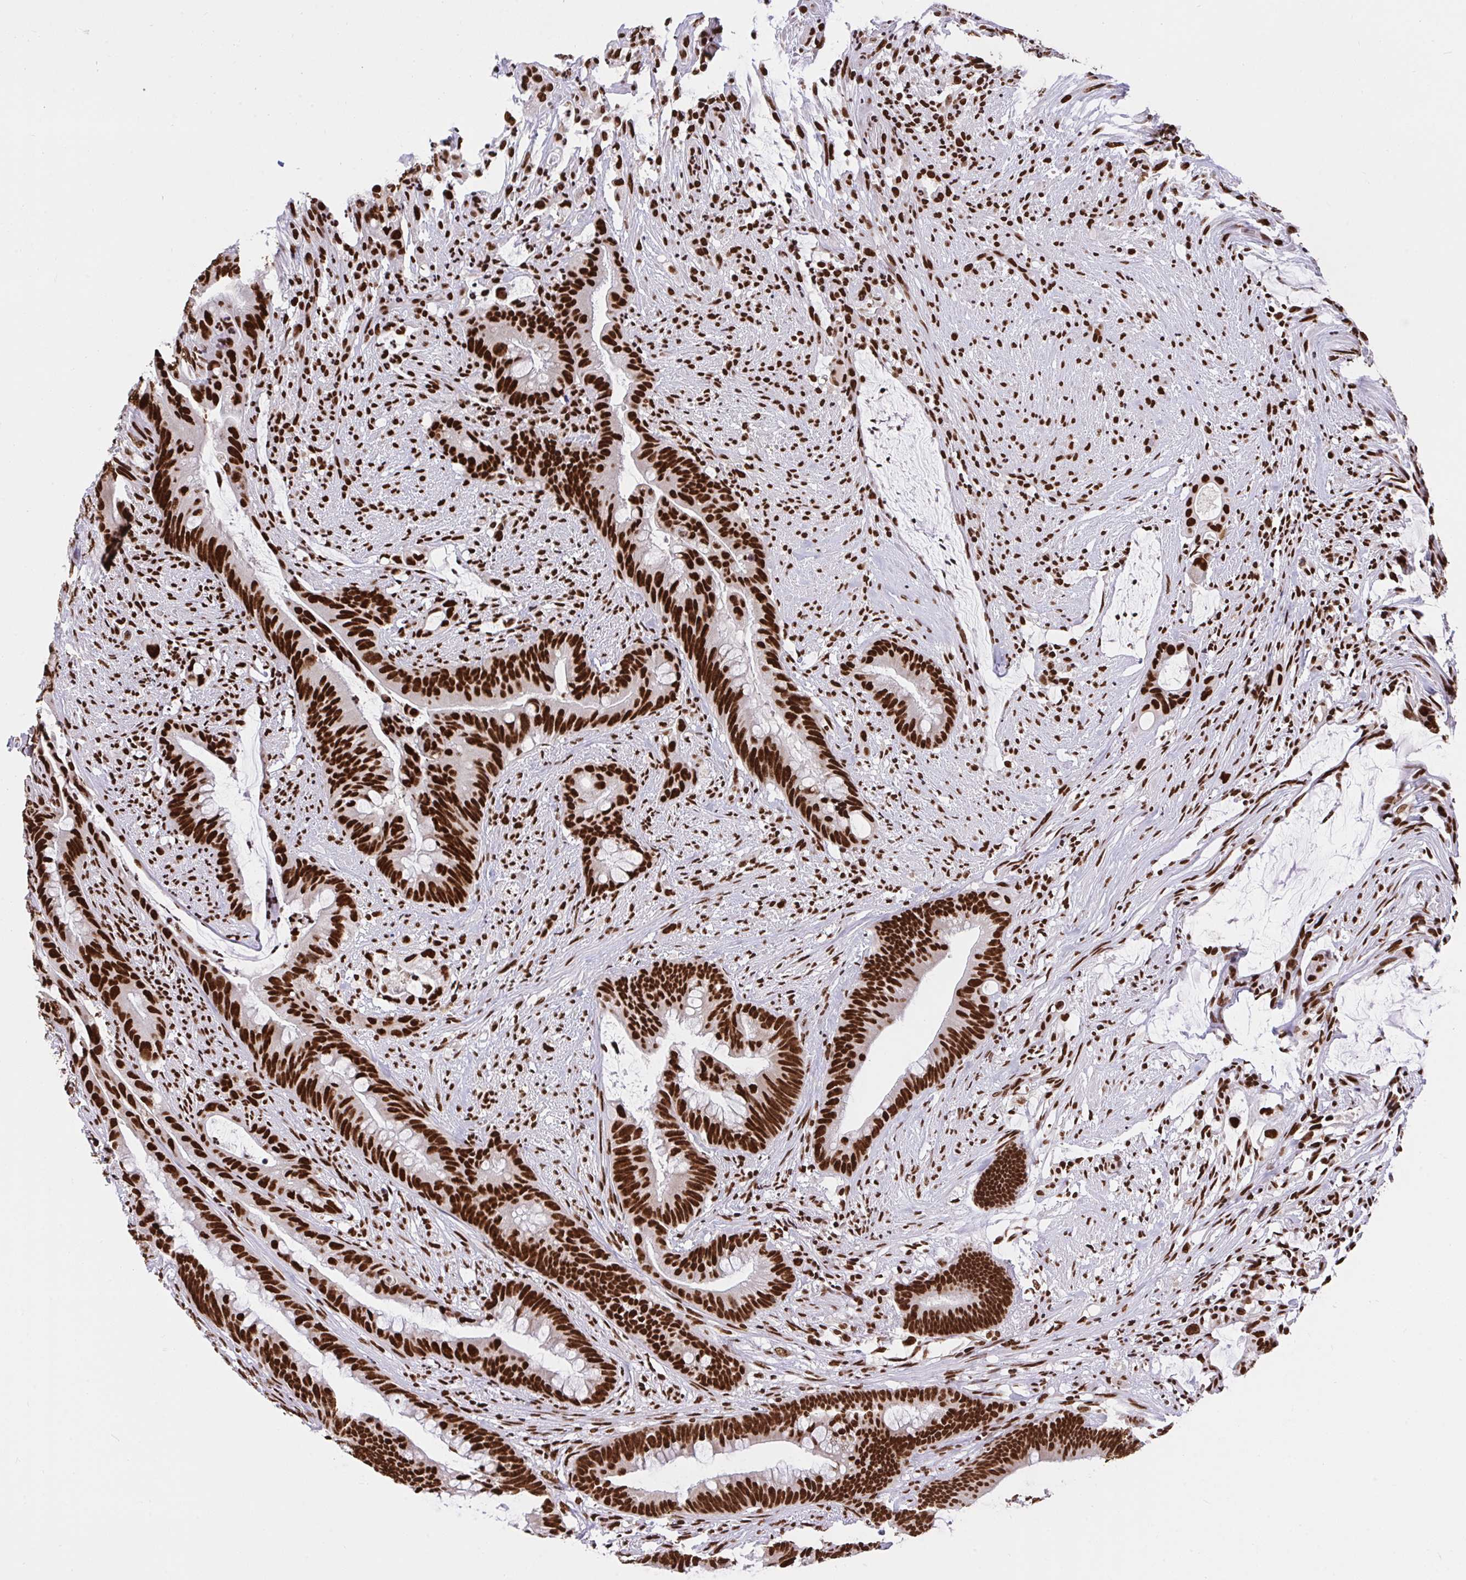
{"staining": {"intensity": "strong", "quantity": ">75%", "location": "nuclear"}, "tissue": "colorectal cancer", "cell_type": "Tumor cells", "image_type": "cancer", "snomed": [{"axis": "morphology", "description": "Adenocarcinoma, NOS"}, {"axis": "topography", "description": "Colon"}], "caption": "The immunohistochemical stain highlights strong nuclear staining in tumor cells of colorectal adenocarcinoma tissue.", "gene": "HNRNPL", "patient": {"sex": "male", "age": 62}}